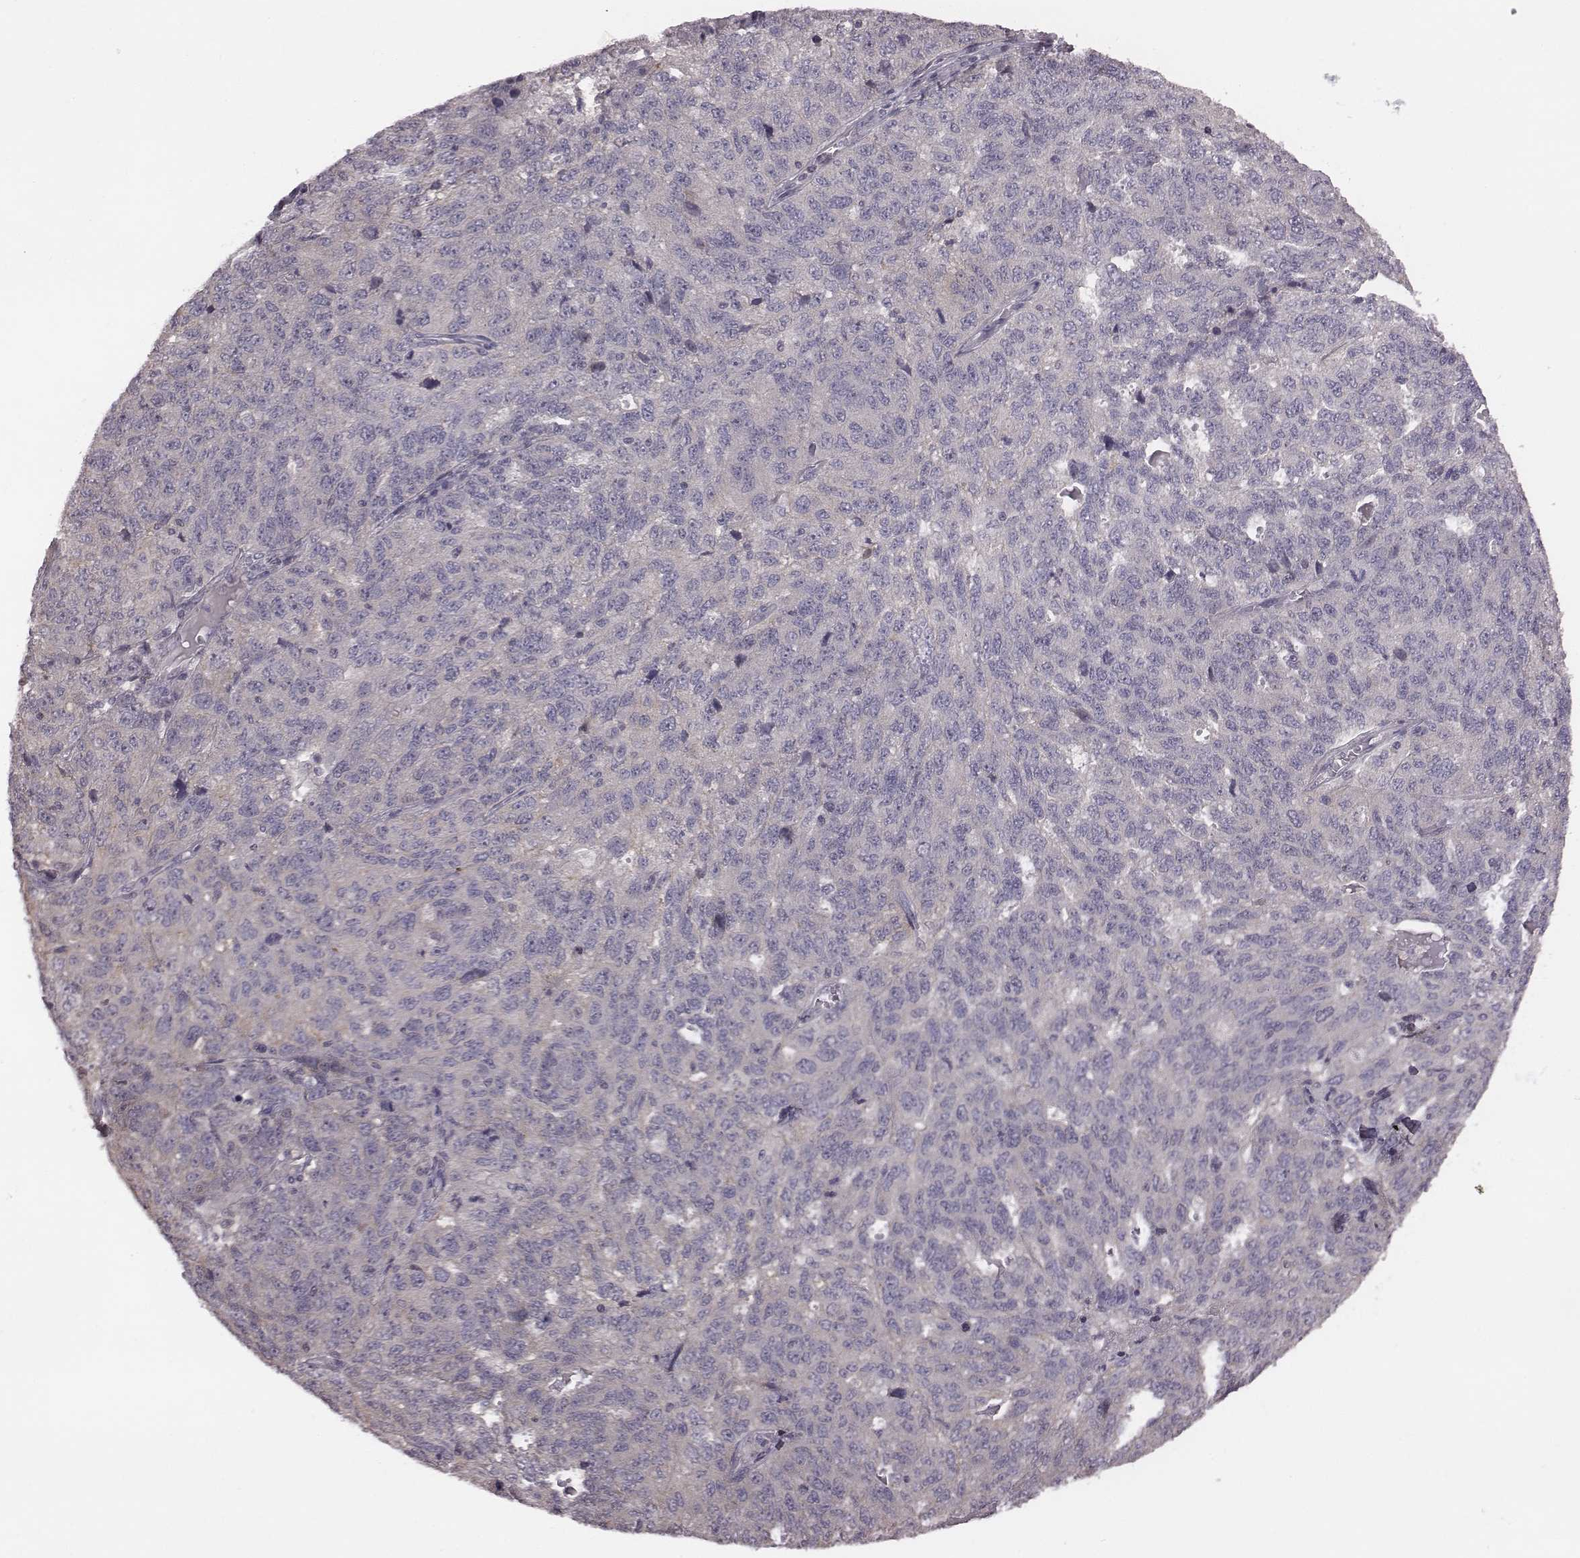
{"staining": {"intensity": "negative", "quantity": "none", "location": "none"}, "tissue": "ovarian cancer", "cell_type": "Tumor cells", "image_type": "cancer", "snomed": [{"axis": "morphology", "description": "Cystadenocarcinoma, serous, NOS"}, {"axis": "topography", "description": "Ovary"}], "caption": "This micrograph is of serous cystadenocarcinoma (ovarian) stained with IHC to label a protein in brown with the nuclei are counter-stained blue. There is no staining in tumor cells. (Stains: DAB (3,3'-diaminobenzidine) immunohistochemistry (IHC) with hematoxylin counter stain, Microscopy: brightfield microscopy at high magnification).", "gene": "BICDL1", "patient": {"sex": "female", "age": 71}}